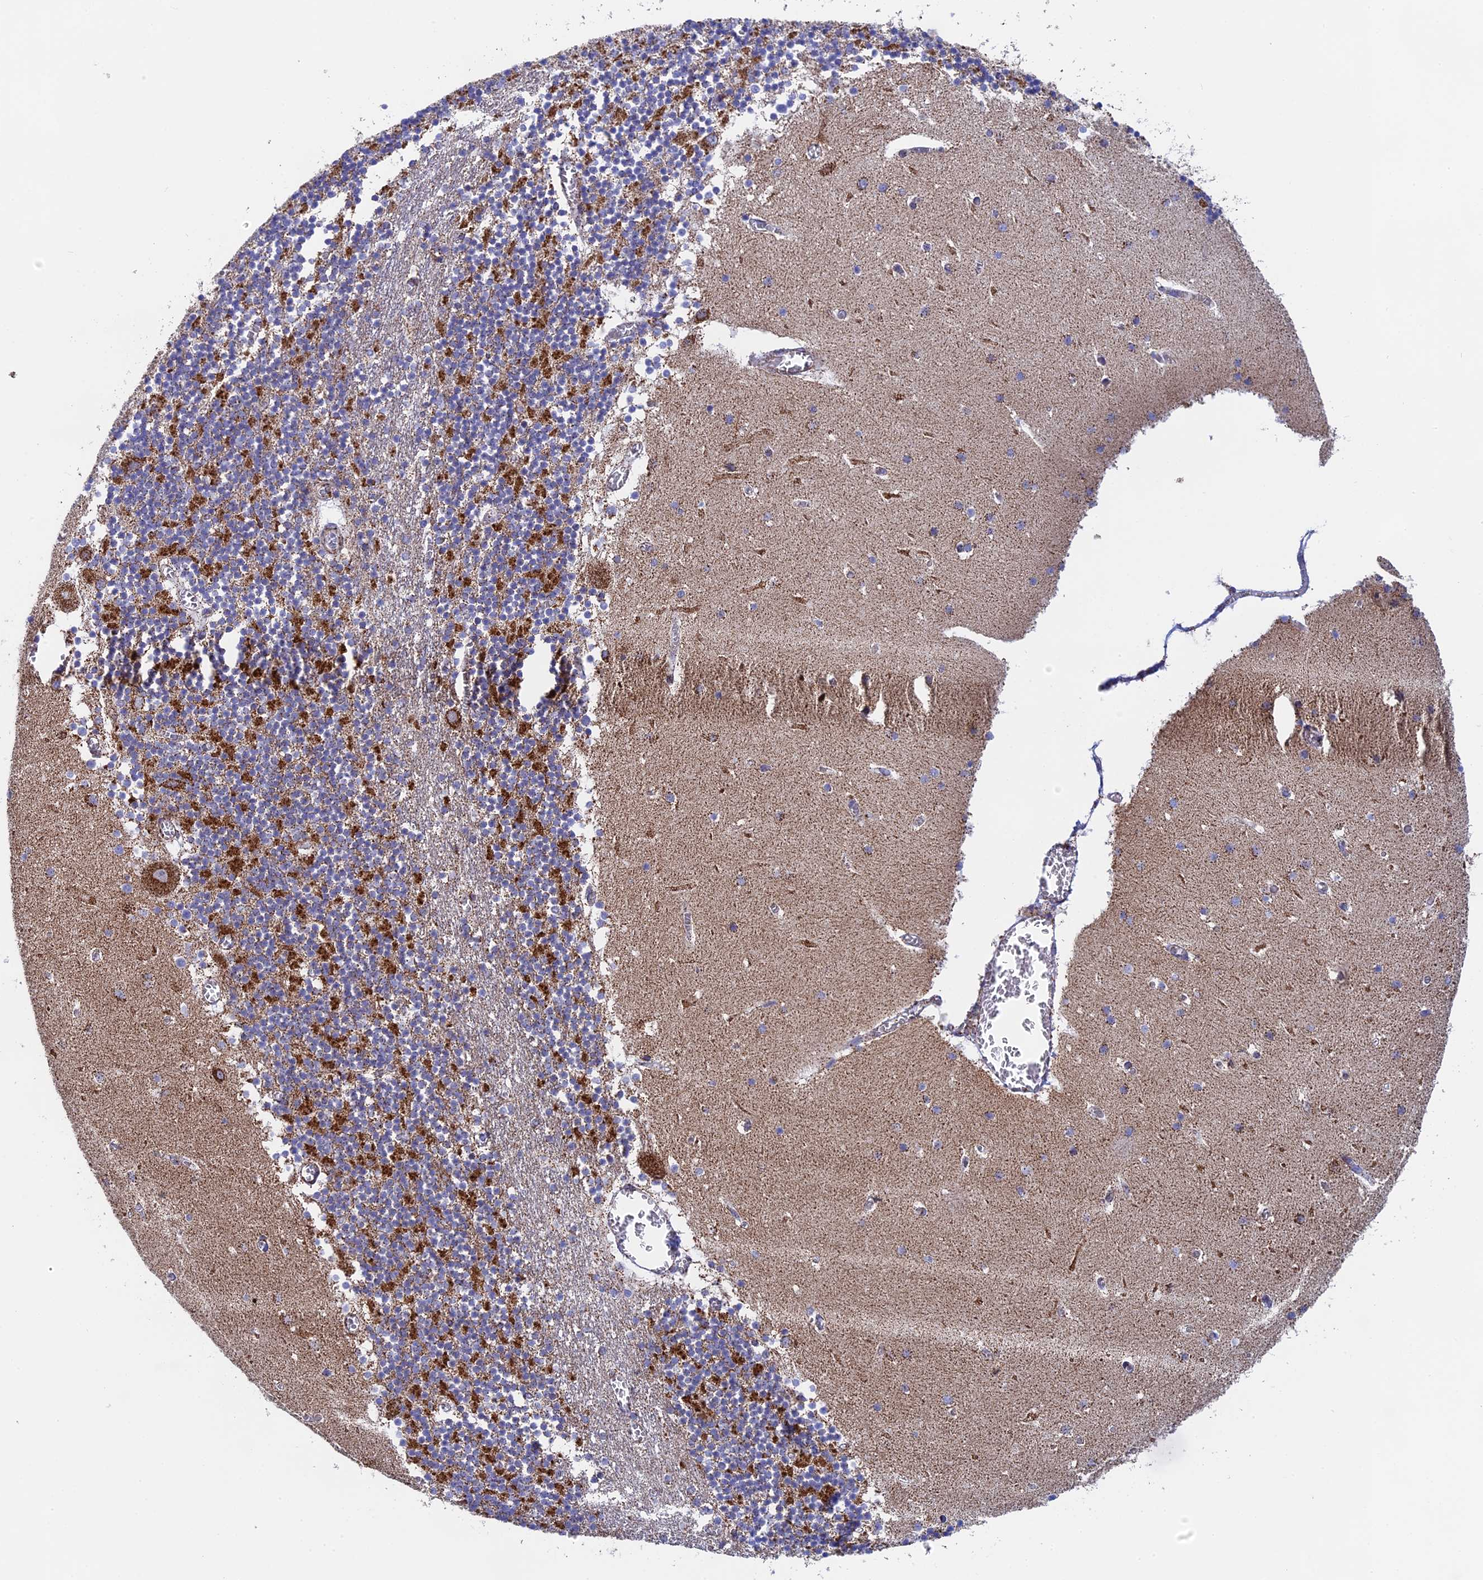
{"staining": {"intensity": "strong", "quantity": "25%-75%", "location": "cytoplasmic/membranous"}, "tissue": "cerebellum", "cell_type": "Cells in granular layer", "image_type": "normal", "snomed": [{"axis": "morphology", "description": "Normal tissue, NOS"}, {"axis": "topography", "description": "Cerebellum"}], "caption": "A micrograph of human cerebellum stained for a protein displays strong cytoplasmic/membranous brown staining in cells in granular layer. (DAB (3,3'-diaminobenzidine) IHC, brown staining for protein, blue staining for nuclei).", "gene": "CDC16", "patient": {"sex": "female", "age": 28}}